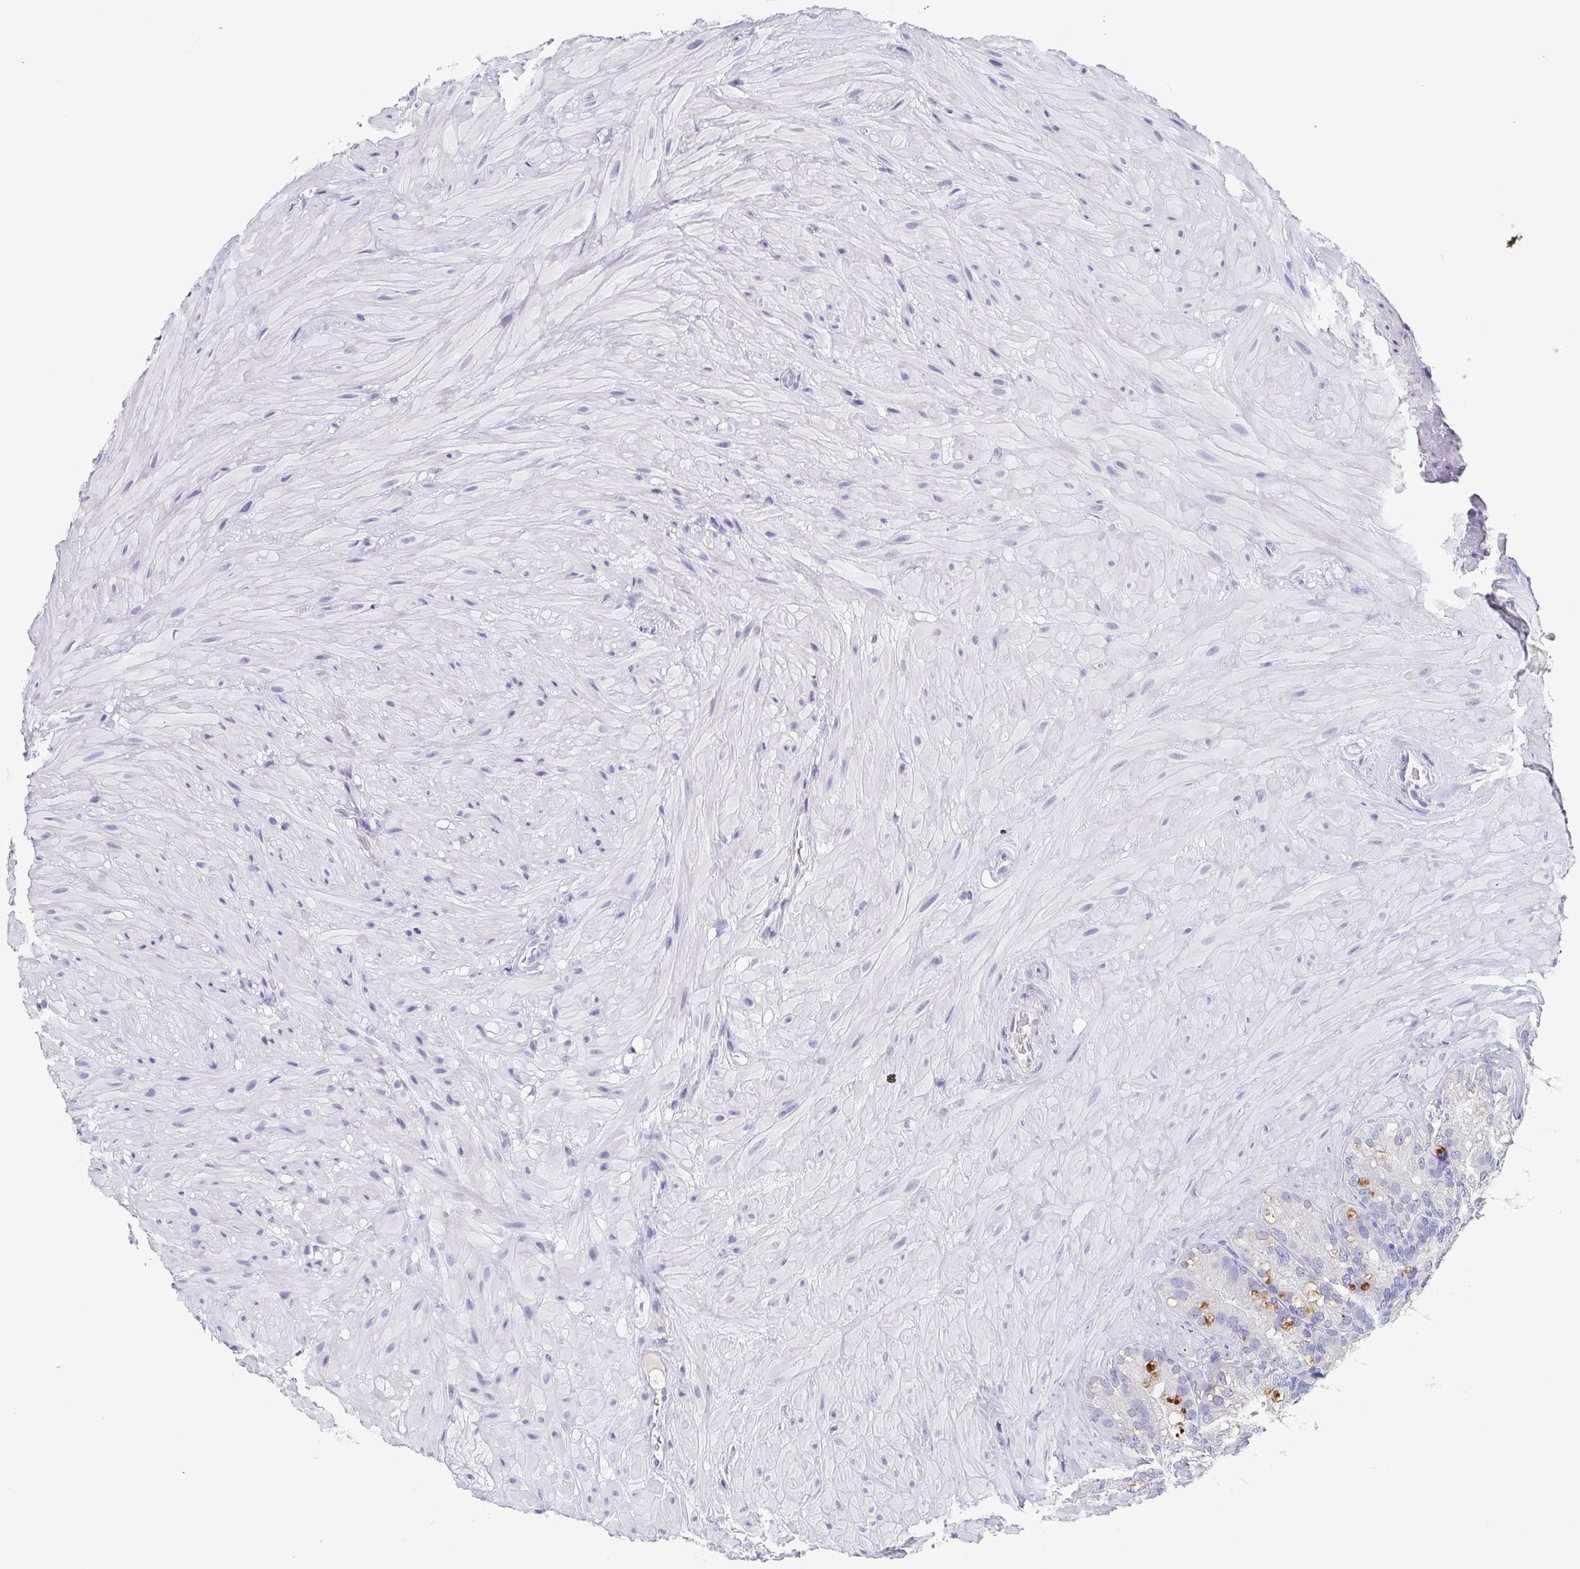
{"staining": {"intensity": "negative", "quantity": "none", "location": "none"}, "tissue": "seminal vesicle", "cell_type": "Glandular cells", "image_type": "normal", "snomed": [{"axis": "morphology", "description": "Normal tissue, NOS"}, {"axis": "topography", "description": "Seminal veicle"}], "caption": "The micrograph shows no staining of glandular cells in unremarkable seminal vesicle. (Stains: DAB (3,3'-diaminobenzidine) immunohistochemistry with hematoxylin counter stain, Microscopy: brightfield microscopy at high magnification).", "gene": "ITLN1", "patient": {"sex": "male", "age": 60}}